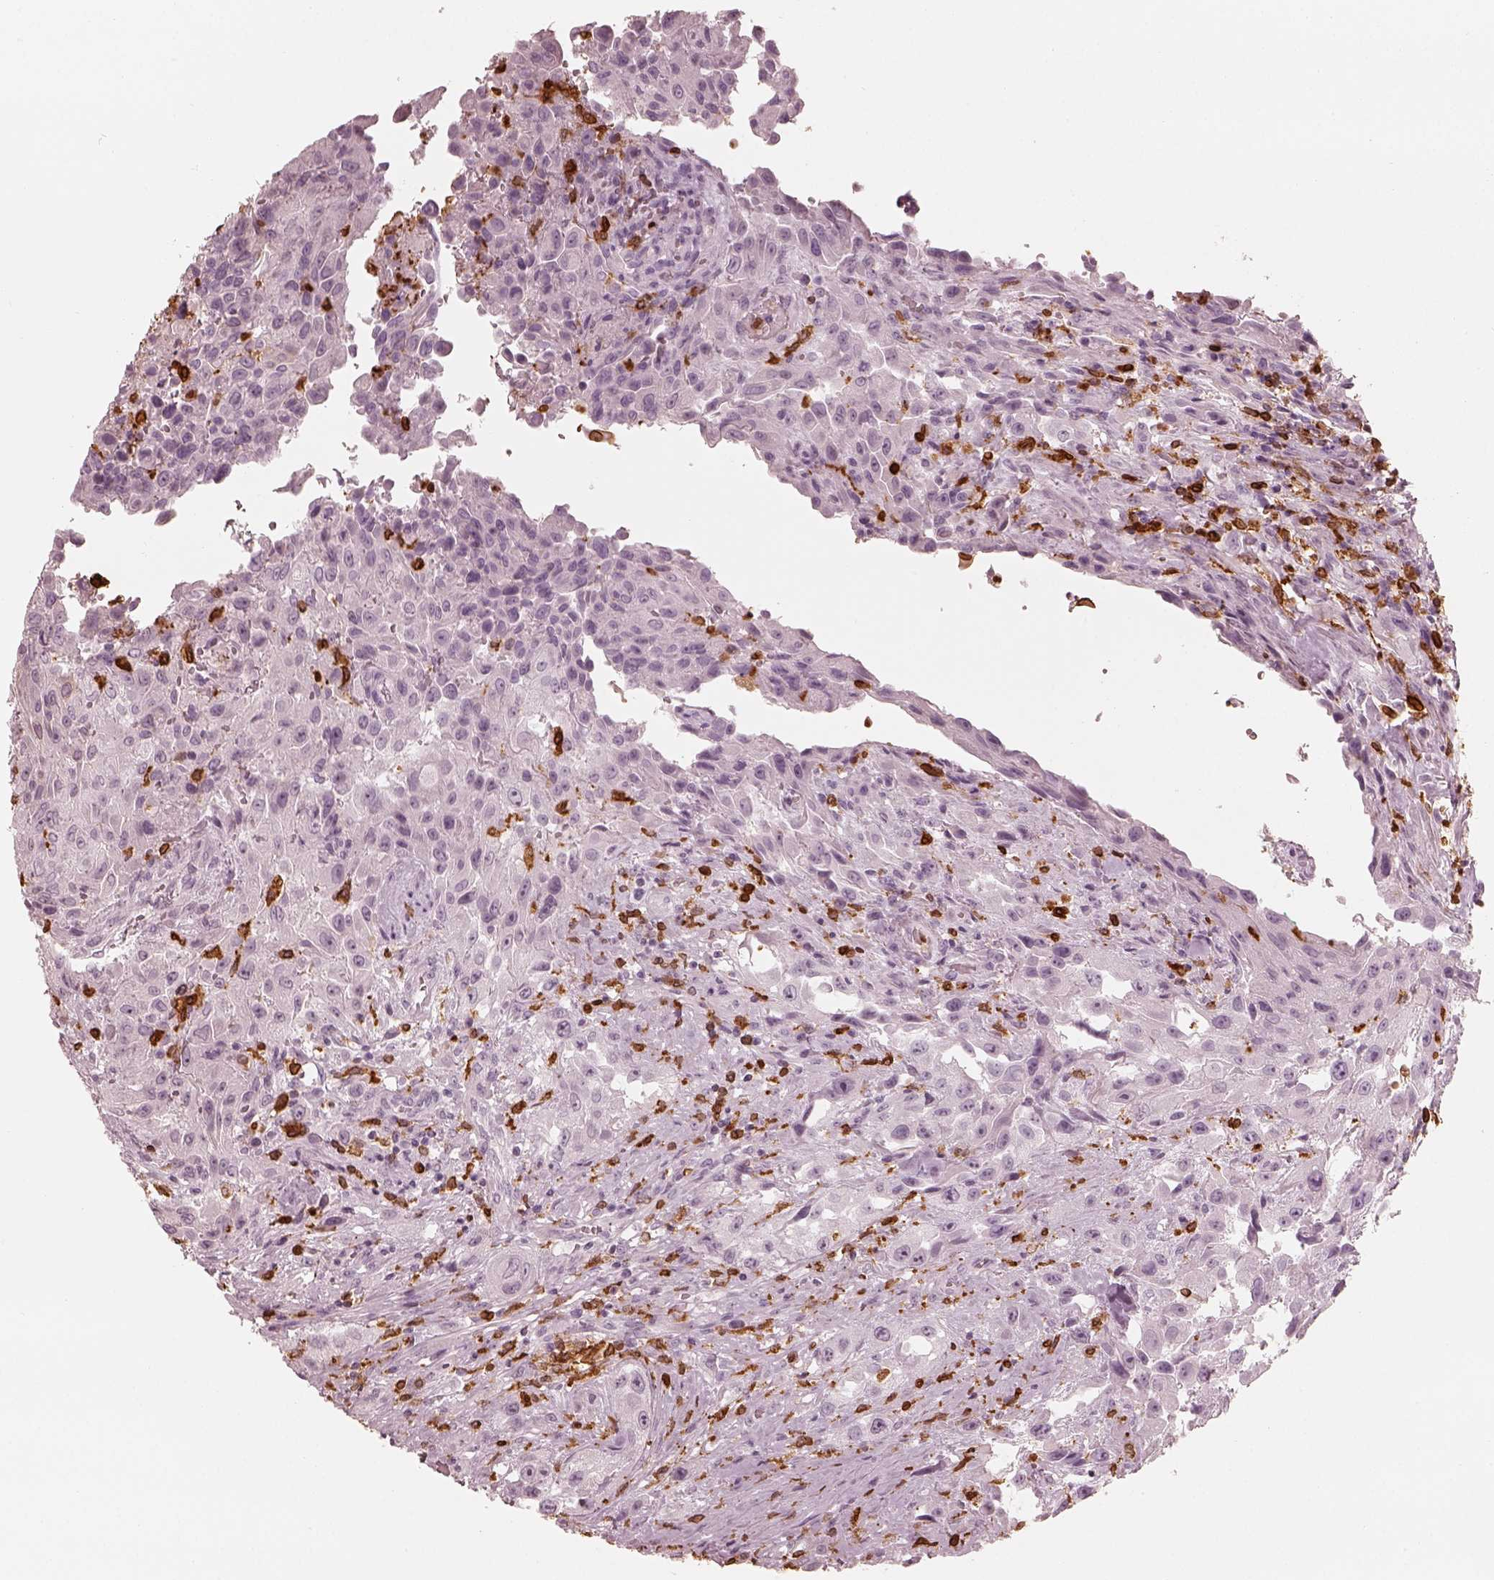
{"staining": {"intensity": "negative", "quantity": "none", "location": "none"}, "tissue": "urothelial cancer", "cell_type": "Tumor cells", "image_type": "cancer", "snomed": [{"axis": "morphology", "description": "Urothelial carcinoma, High grade"}, {"axis": "topography", "description": "Urinary bladder"}], "caption": "A high-resolution photomicrograph shows immunohistochemistry staining of urothelial cancer, which reveals no significant positivity in tumor cells.", "gene": "ALOX5", "patient": {"sex": "male", "age": 79}}